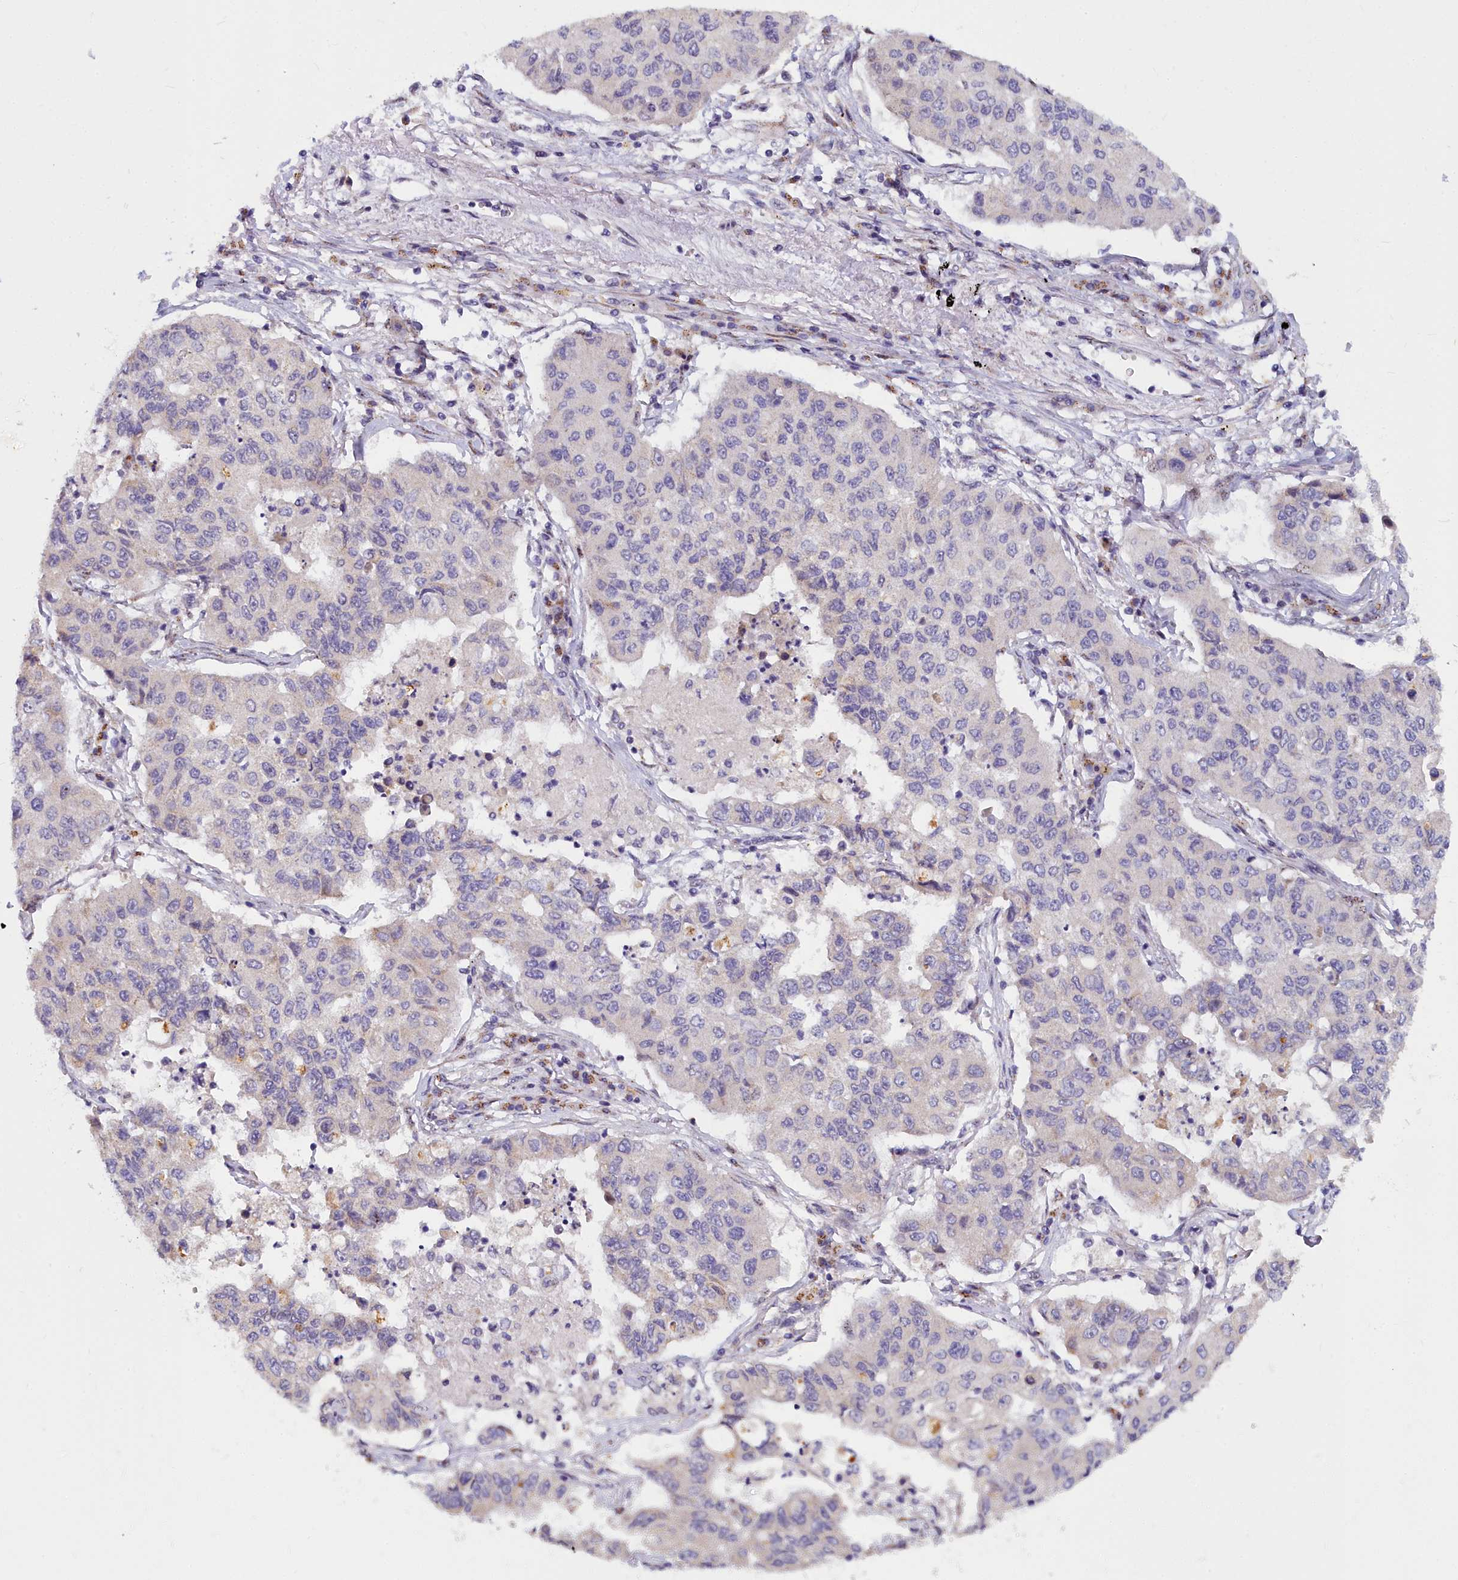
{"staining": {"intensity": "negative", "quantity": "none", "location": "none"}, "tissue": "lung cancer", "cell_type": "Tumor cells", "image_type": "cancer", "snomed": [{"axis": "morphology", "description": "Squamous cell carcinoma, NOS"}, {"axis": "topography", "description": "Lung"}], "caption": "The photomicrograph exhibits no staining of tumor cells in lung squamous cell carcinoma.", "gene": "WDPCP", "patient": {"sex": "male", "age": 74}}